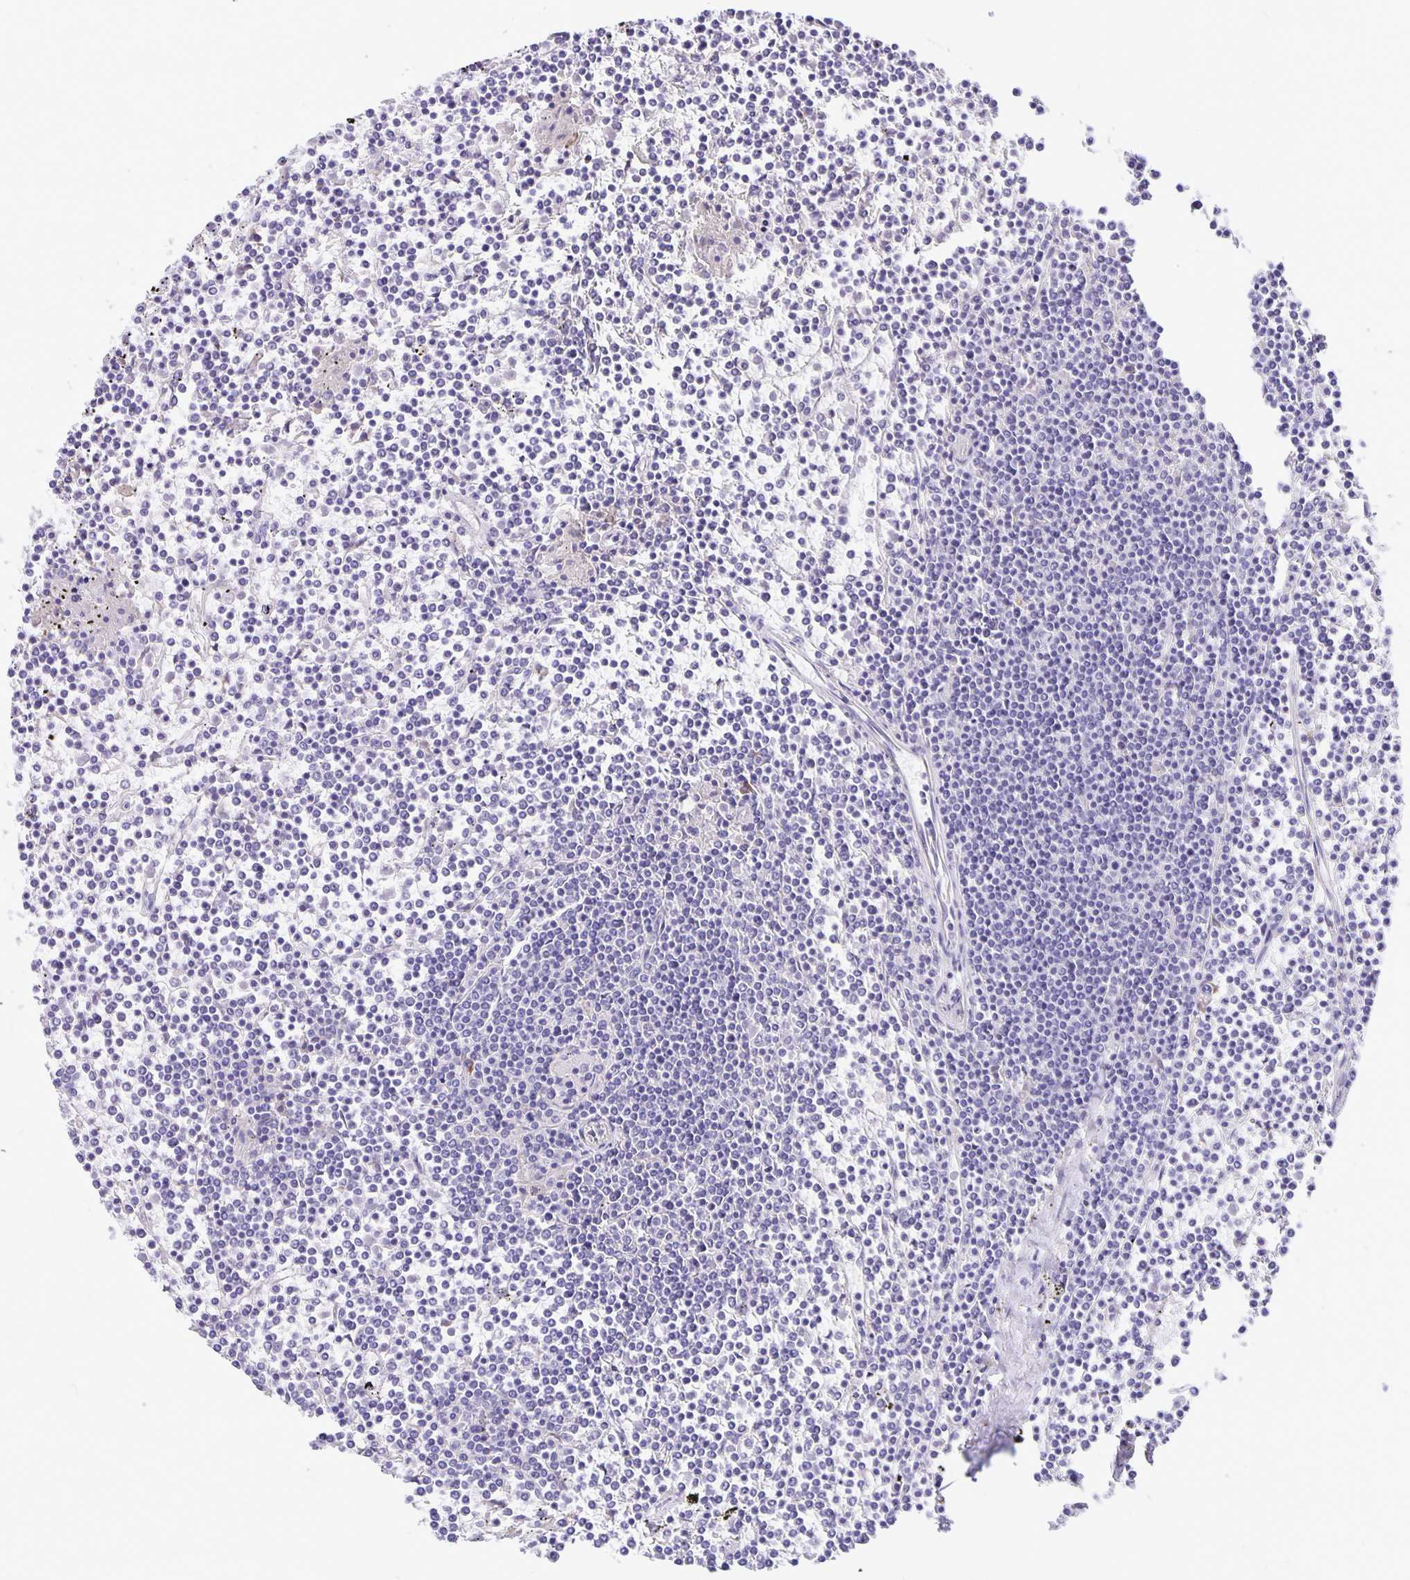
{"staining": {"intensity": "negative", "quantity": "none", "location": "none"}, "tissue": "lymphoma", "cell_type": "Tumor cells", "image_type": "cancer", "snomed": [{"axis": "morphology", "description": "Malignant lymphoma, non-Hodgkin's type, Low grade"}, {"axis": "topography", "description": "Spleen"}], "caption": "This is an immunohistochemistry (IHC) histopathology image of lymphoma. There is no positivity in tumor cells.", "gene": "ERMN", "patient": {"sex": "female", "age": 19}}